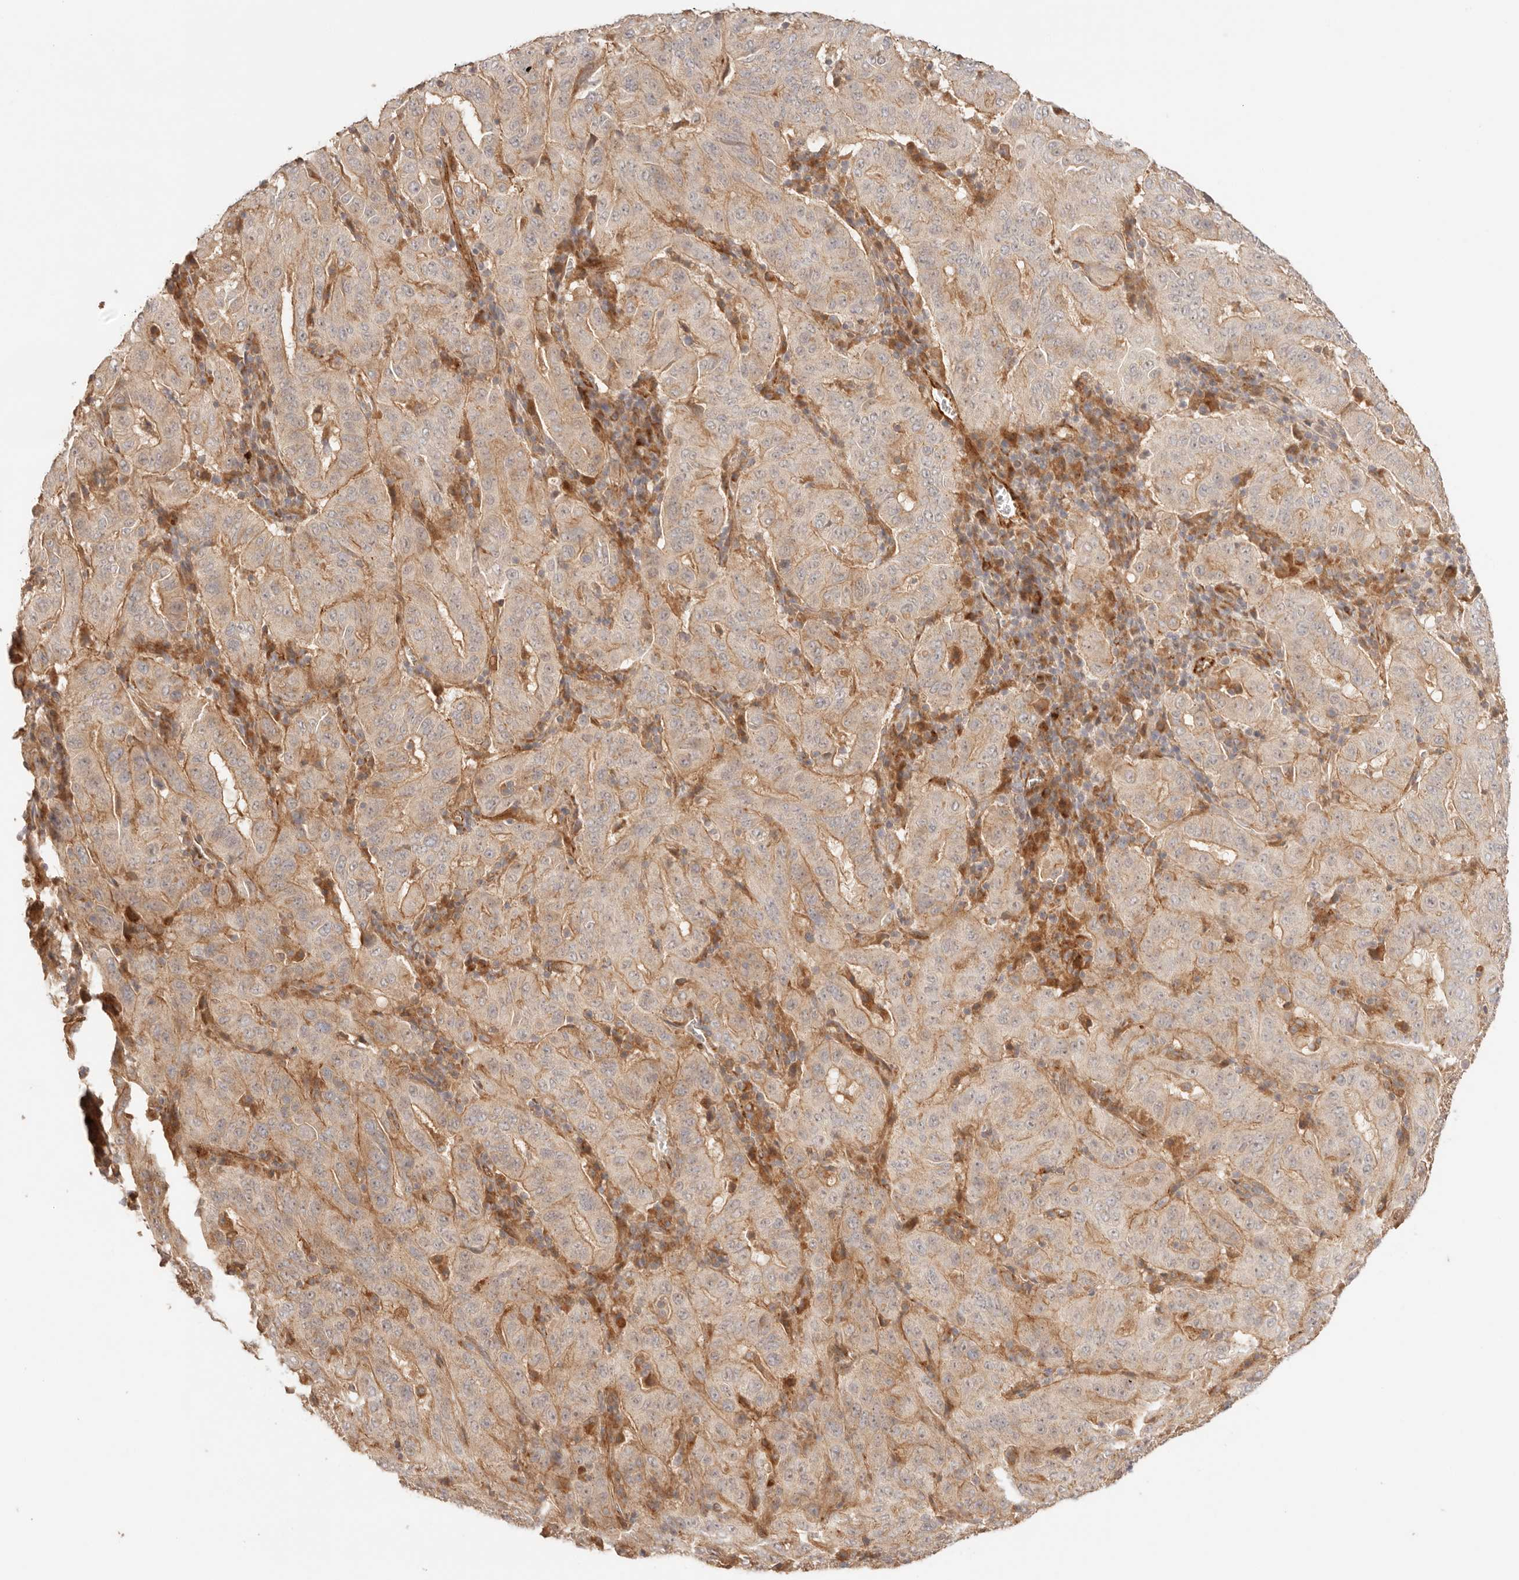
{"staining": {"intensity": "moderate", "quantity": ">75%", "location": "cytoplasmic/membranous"}, "tissue": "pancreatic cancer", "cell_type": "Tumor cells", "image_type": "cancer", "snomed": [{"axis": "morphology", "description": "Adenocarcinoma, NOS"}, {"axis": "topography", "description": "Pancreas"}], "caption": "Moderate cytoplasmic/membranous protein staining is identified in about >75% of tumor cells in pancreatic cancer (adenocarcinoma).", "gene": "IL1R2", "patient": {"sex": "male", "age": 63}}